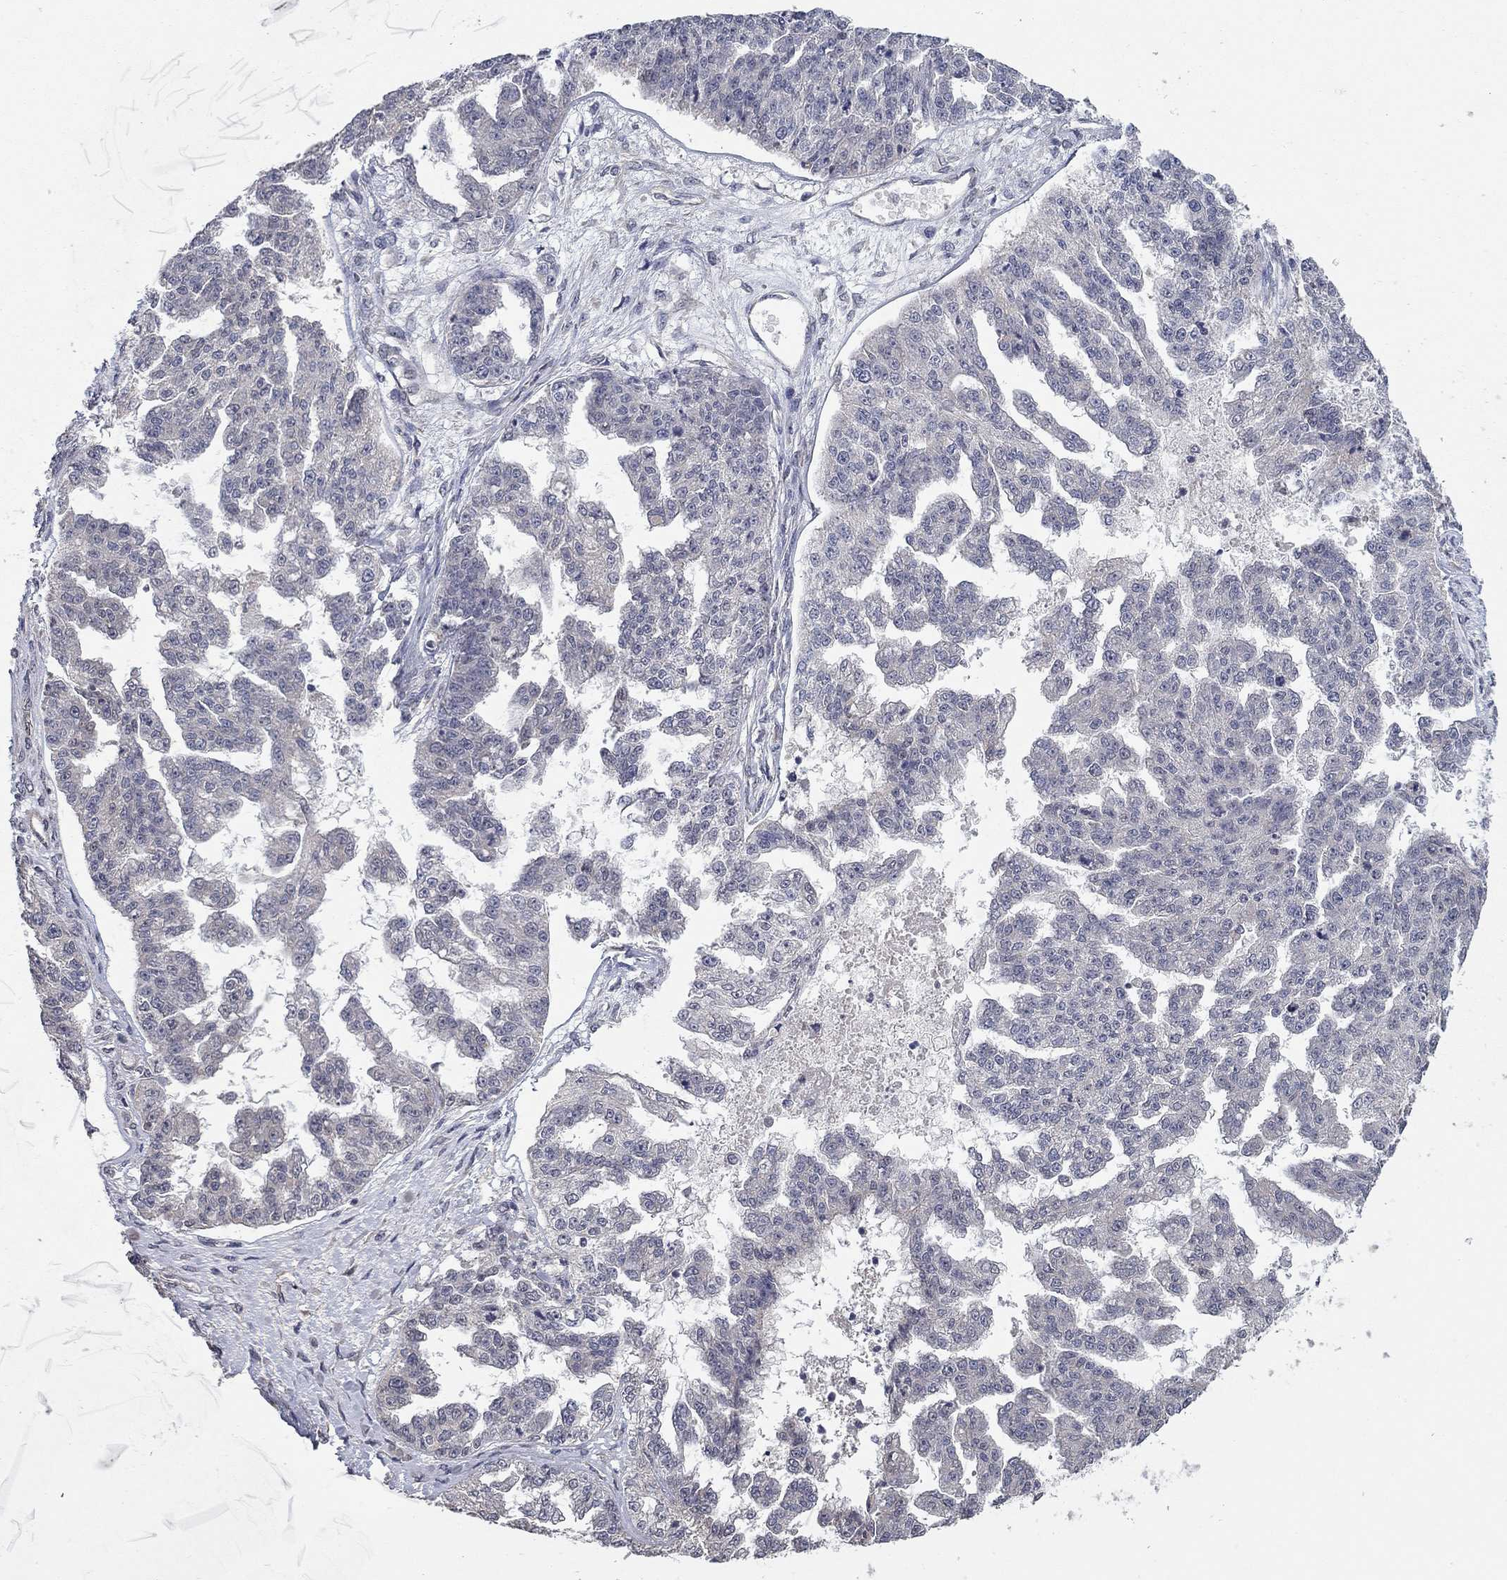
{"staining": {"intensity": "negative", "quantity": "none", "location": "none"}, "tissue": "ovarian cancer", "cell_type": "Tumor cells", "image_type": "cancer", "snomed": [{"axis": "morphology", "description": "Cystadenocarcinoma, serous, NOS"}, {"axis": "topography", "description": "Ovary"}], "caption": "DAB immunohistochemical staining of human ovarian serous cystadenocarcinoma exhibits no significant positivity in tumor cells.", "gene": "WASF3", "patient": {"sex": "female", "age": 58}}